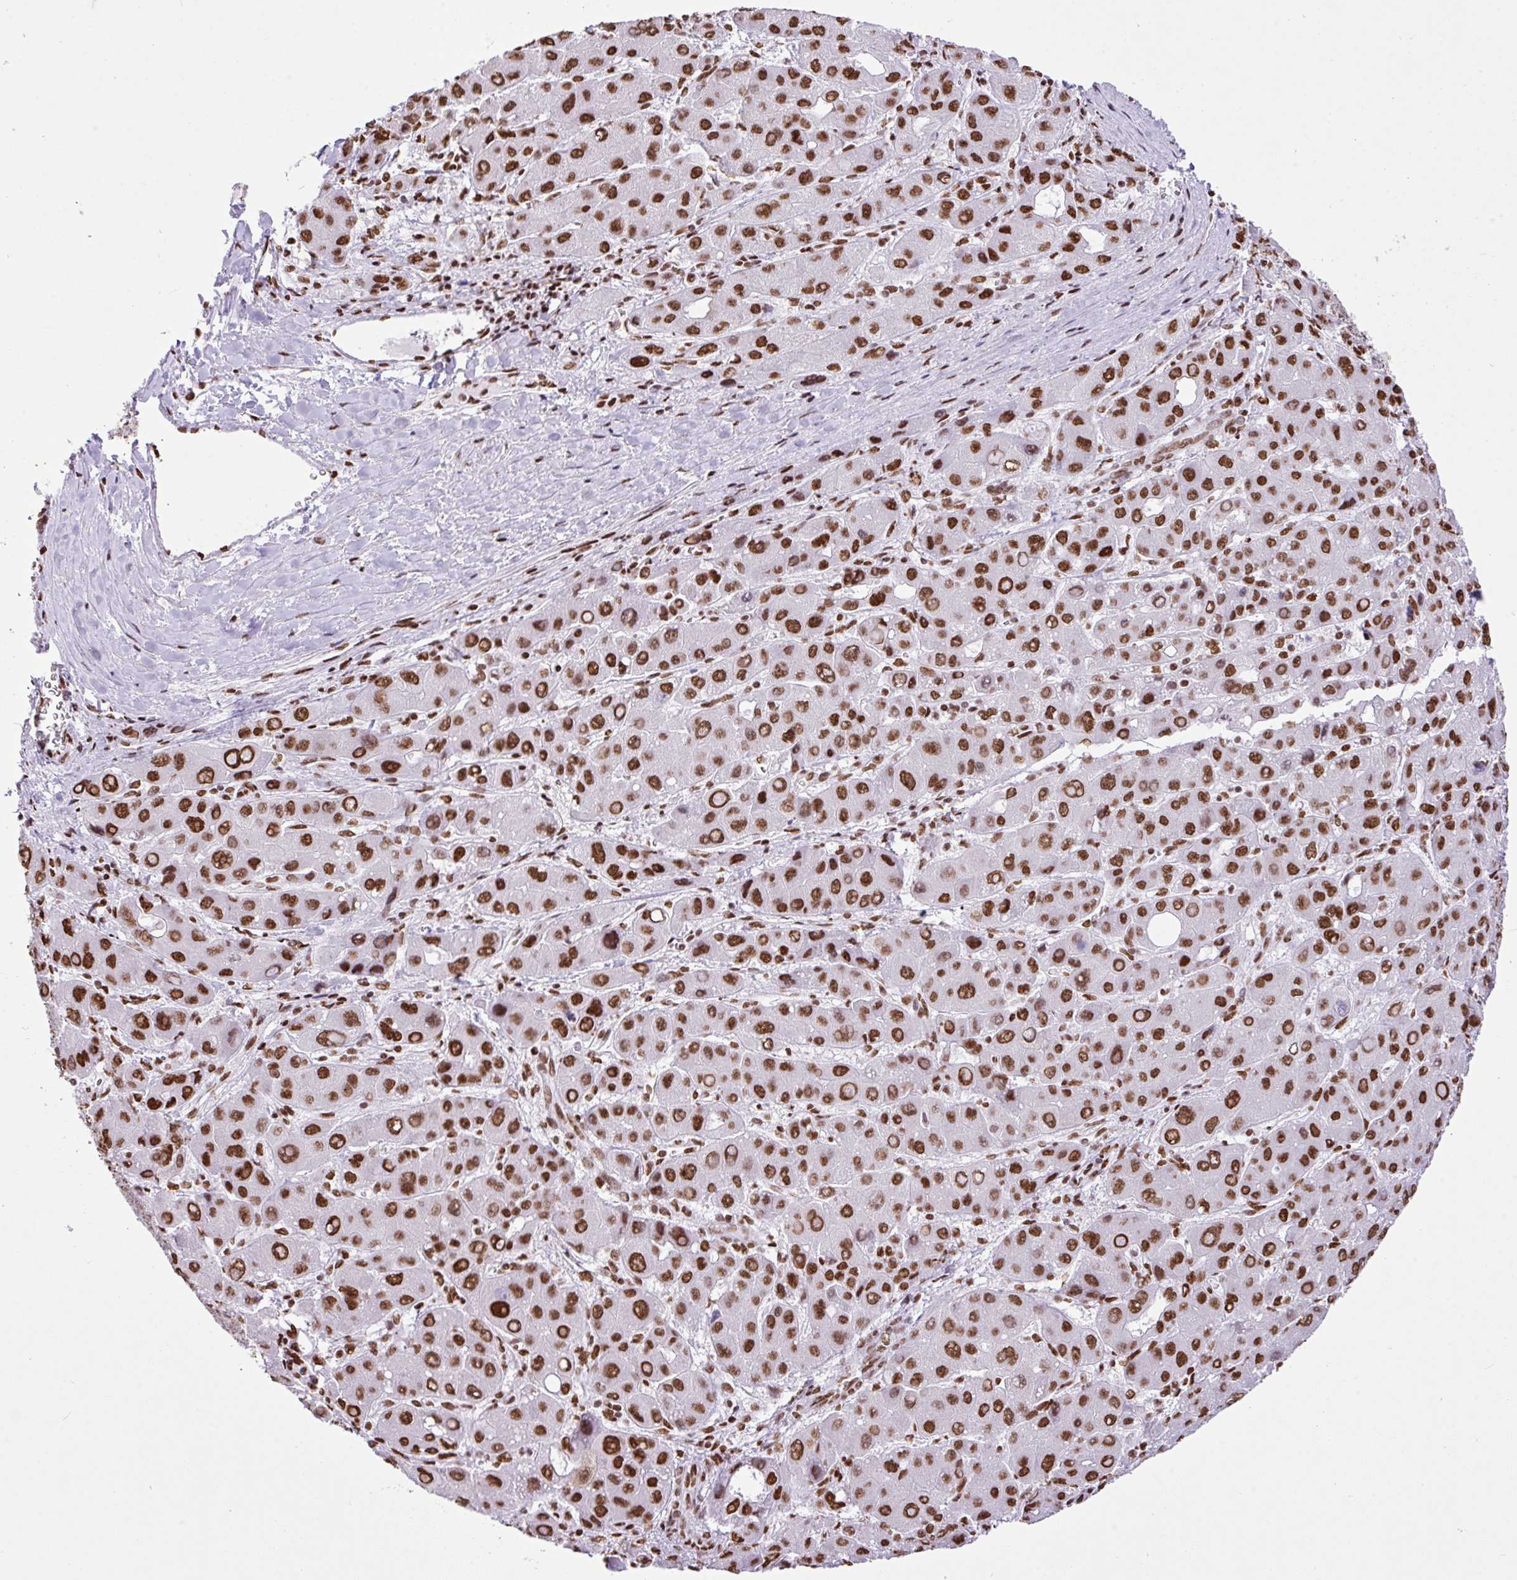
{"staining": {"intensity": "moderate", "quantity": ">75%", "location": "nuclear"}, "tissue": "liver cancer", "cell_type": "Tumor cells", "image_type": "cancer", "snomed": [{"axis": "morphology", "description": "Carcinoma, Hepatocellular, NOS"}, {"axis": "topography", "description": "Liver"}], "caption": "Human liver cancer stained with a protein marker reveals moderate staining in tumor cells.", "gene": "RARG", "patient": {"sex": "male", "age": 55}}